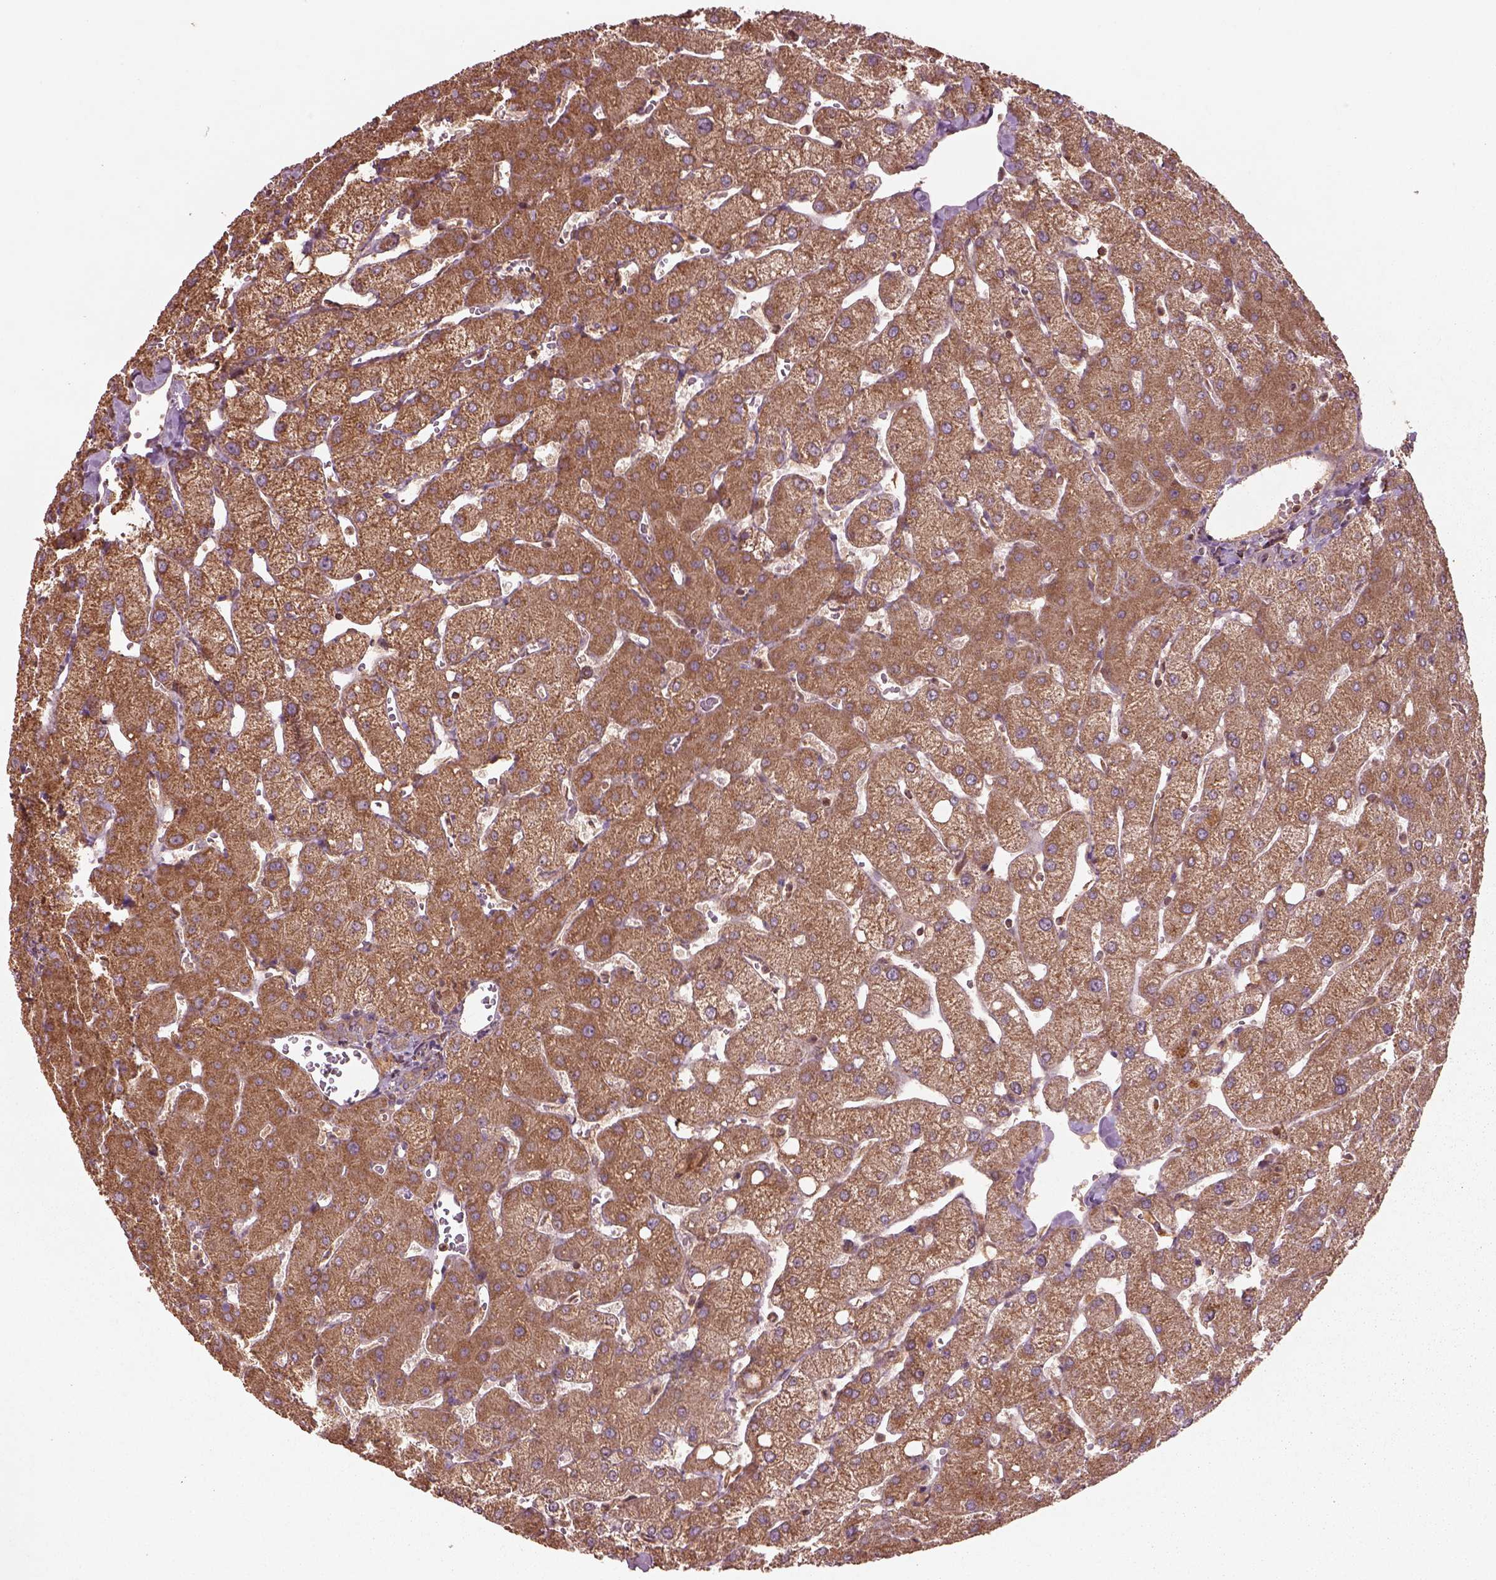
{"staining": {"intensity": "weak", "quantity": ">75%", "location": "cytoplasmic/membranous"}, "tissue": "liver", "cell_type": "Cholangiocytes", "image_type": "normal", "snomed": [{"axis": "morphology", "description": "Normal tissue, NOS"}, {"axis": "topography", "description": "Liver"}], "caption": "Immunohistochemical staining of unremarkable human liver shows low levels of weak cytoplasmic/membranous expression in approximately >75% of cholangiocytes.", "gene": "TRADD", "patient": {"sex": "female", "age": 54}}